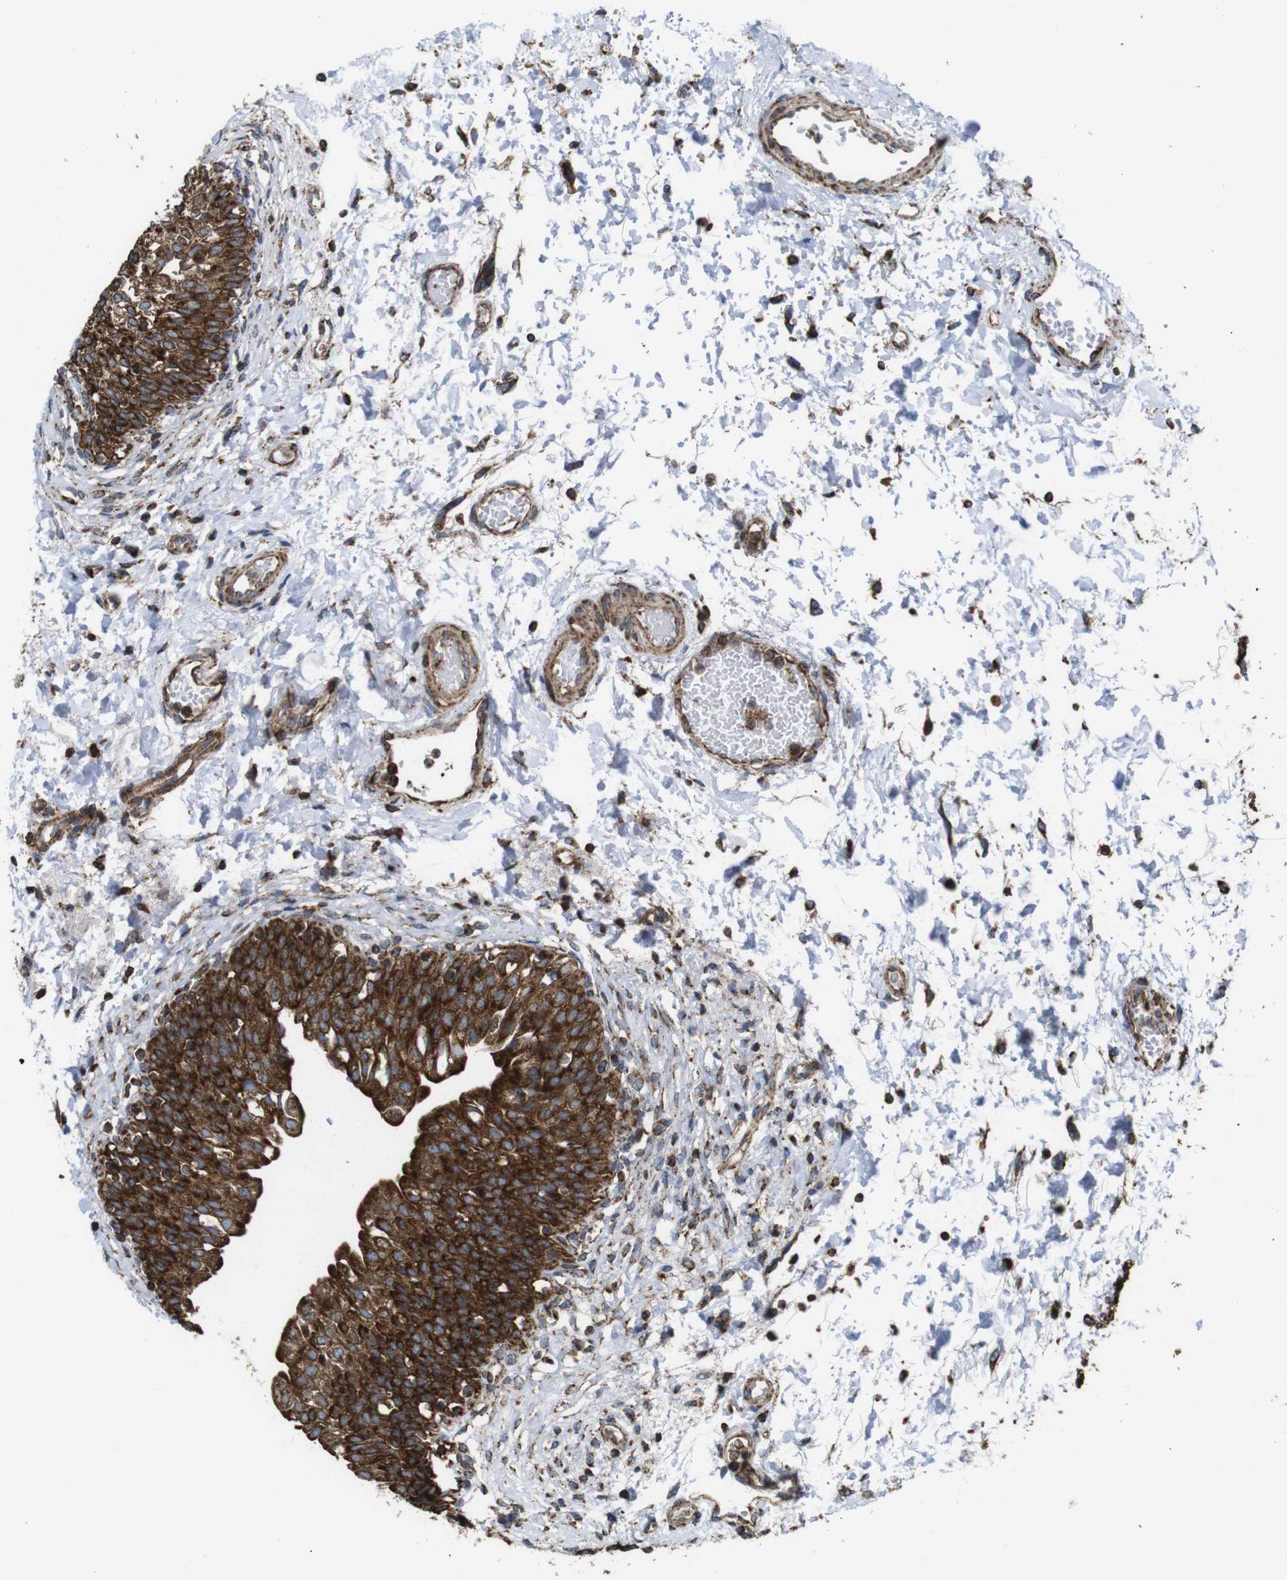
{"staining": {"intensity": "strong", "quantity": ">75%", "location": "cytoplasmic/membranous"}, "tissue": "urinary bladder", "cell_type": "Urothelial cells", "image_type": "normal", "snomed": [{"axis": "morphology", "description": "Normal tissue, NOS"}, {"axis": "topography", "description": "Urinary bladder"}], "caption": "Protein staining of unremarkable urinary bladder displays strong cytoplasmic/membranous staining in about >75% of urothelial cells.", "gene": "HK1", "patient": {"sex": "male", "age": 55}}